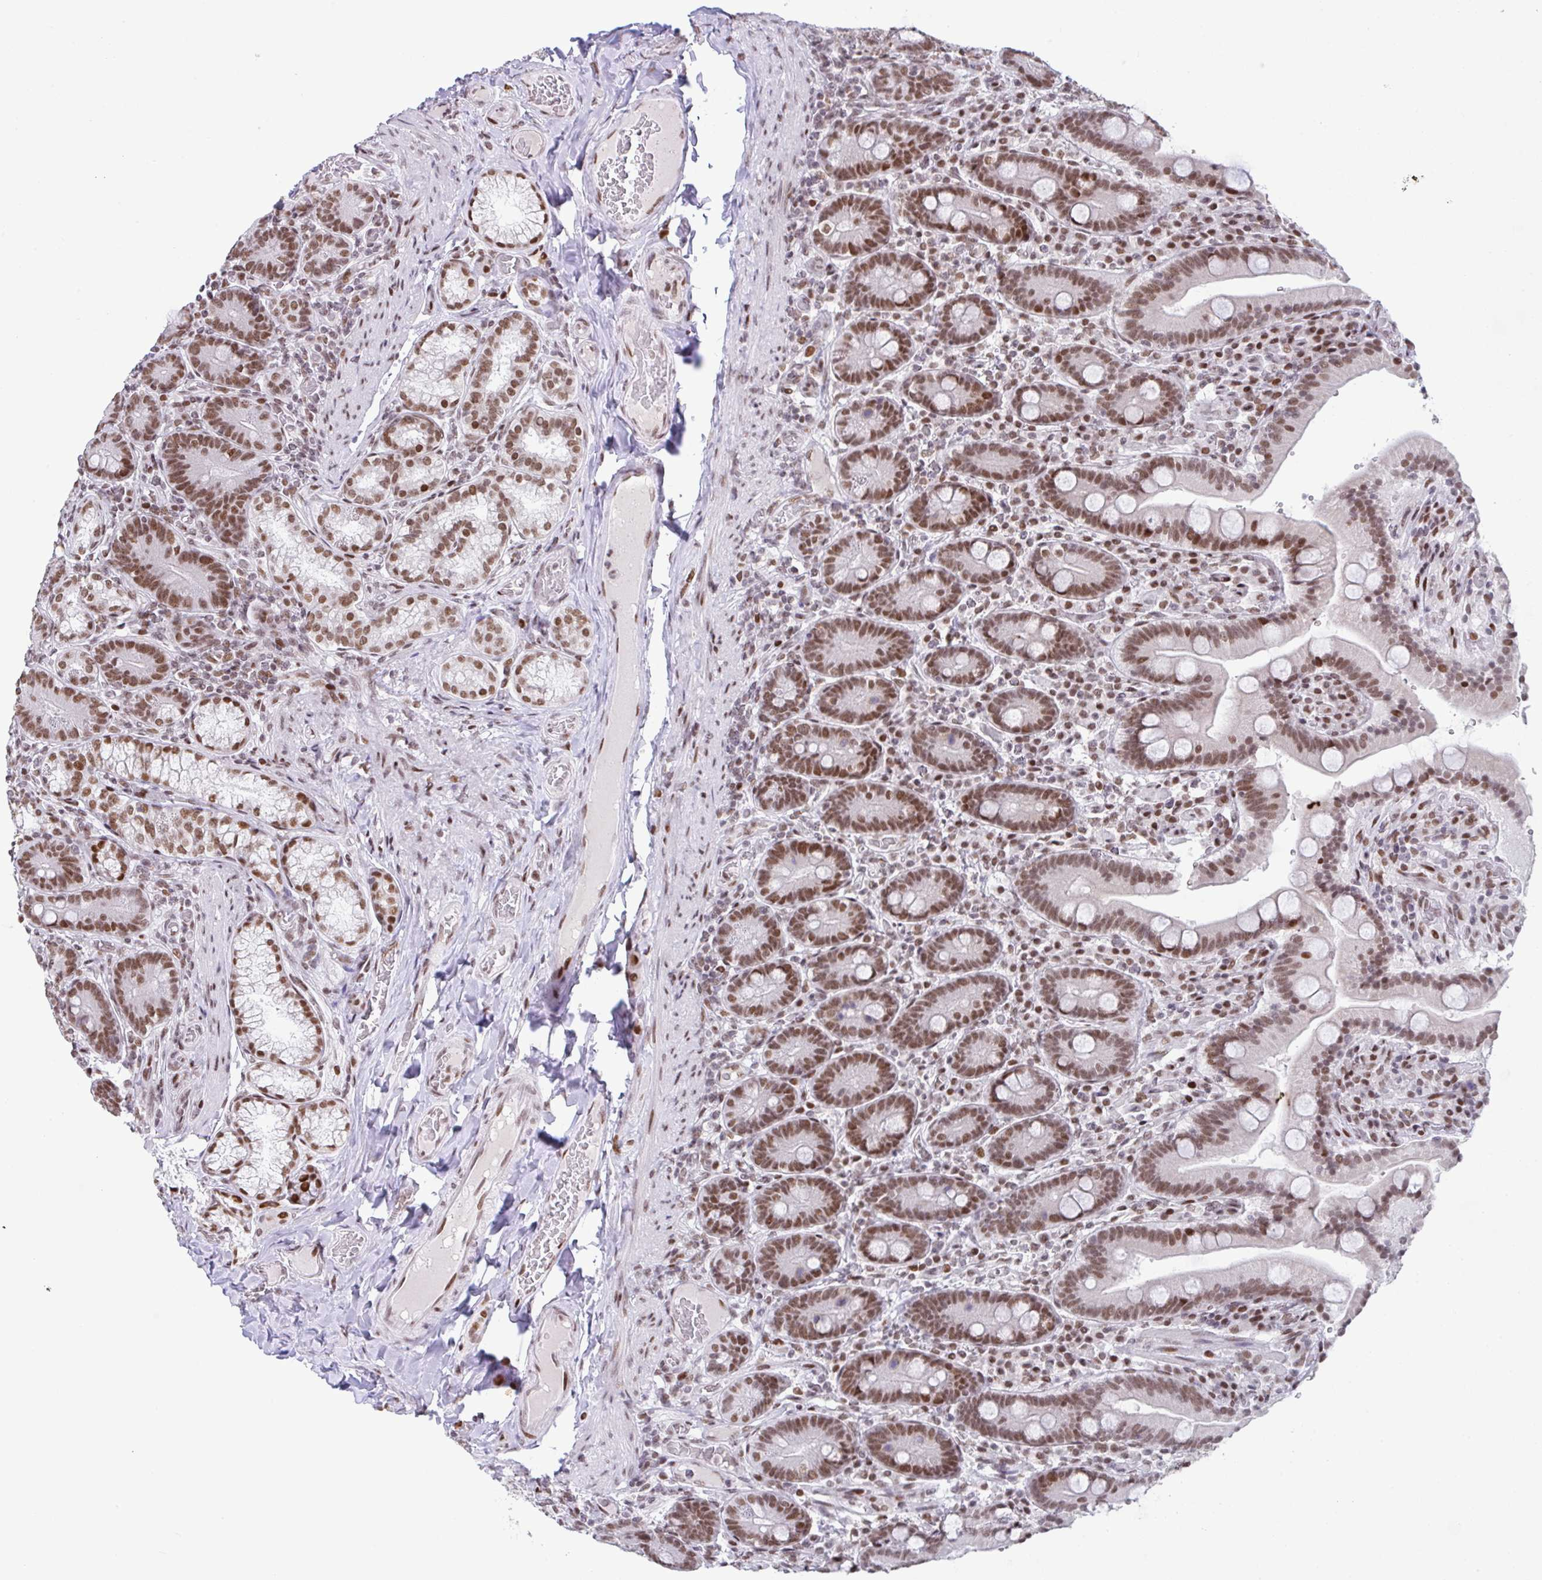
{"staining": {"intensity": "strong", "quantity": ">75%", "location": "nuclear"}, "tissue": "duodenum", "cell_type": "Glandular cells", "image_type": "normal", "snomed": [{"axis": "morphology", "description": "Normal tissue, NOS"}, {"axis": "topography", "description": "Duodenum"}], "caption": "Protein analysis of normal duodenum shows strong nuclear staining in approximately >75% of glandular cells. (IHC, brightfield microscopy, high magnification).", "gene": "CLP1", "patient": {"sex": "female", "age": 62}}